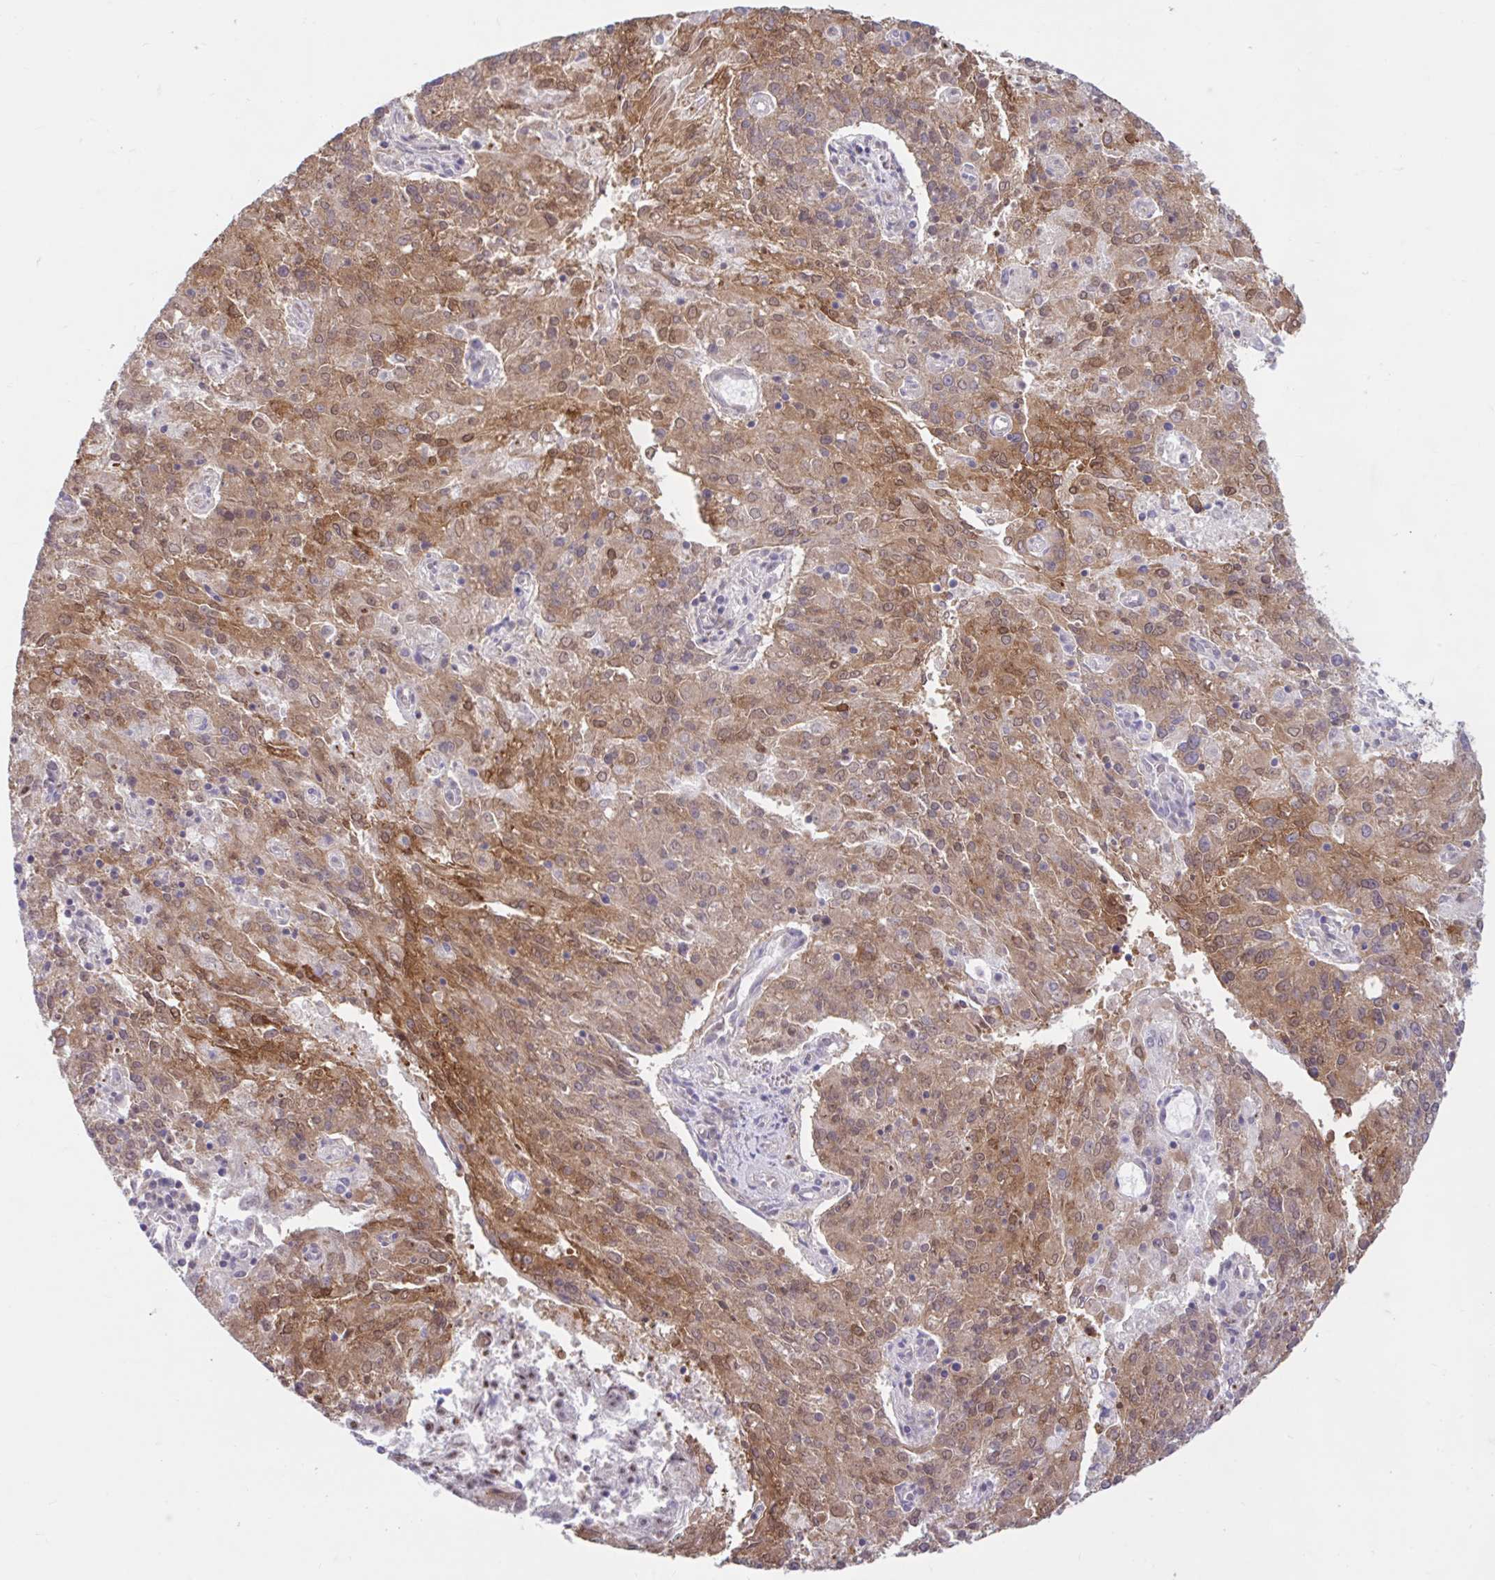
{"staining": {"intensity": "moderate", "quantity": ">75%", "location": "cytoplasmic/membranous,nuclear"}, "tissue": "endometrial cancer", "cell_type": "Tumor cells", "image_type": "cancer", "snomed": [{"axis": "morphology", "description": "Adenocarcinoma, NOS"}, {"axis": "topography", "description": "Endometrium"}], "caption": "This is an image of immunohistochemistry (IHC) staining of endometrial adenocarcinoma, which shows moderate staining in the cytoplasmic/membranous and nuclear of tumor cells.", "gene": "RALBP1", "patient": {"sex": "female", "age": 82}}